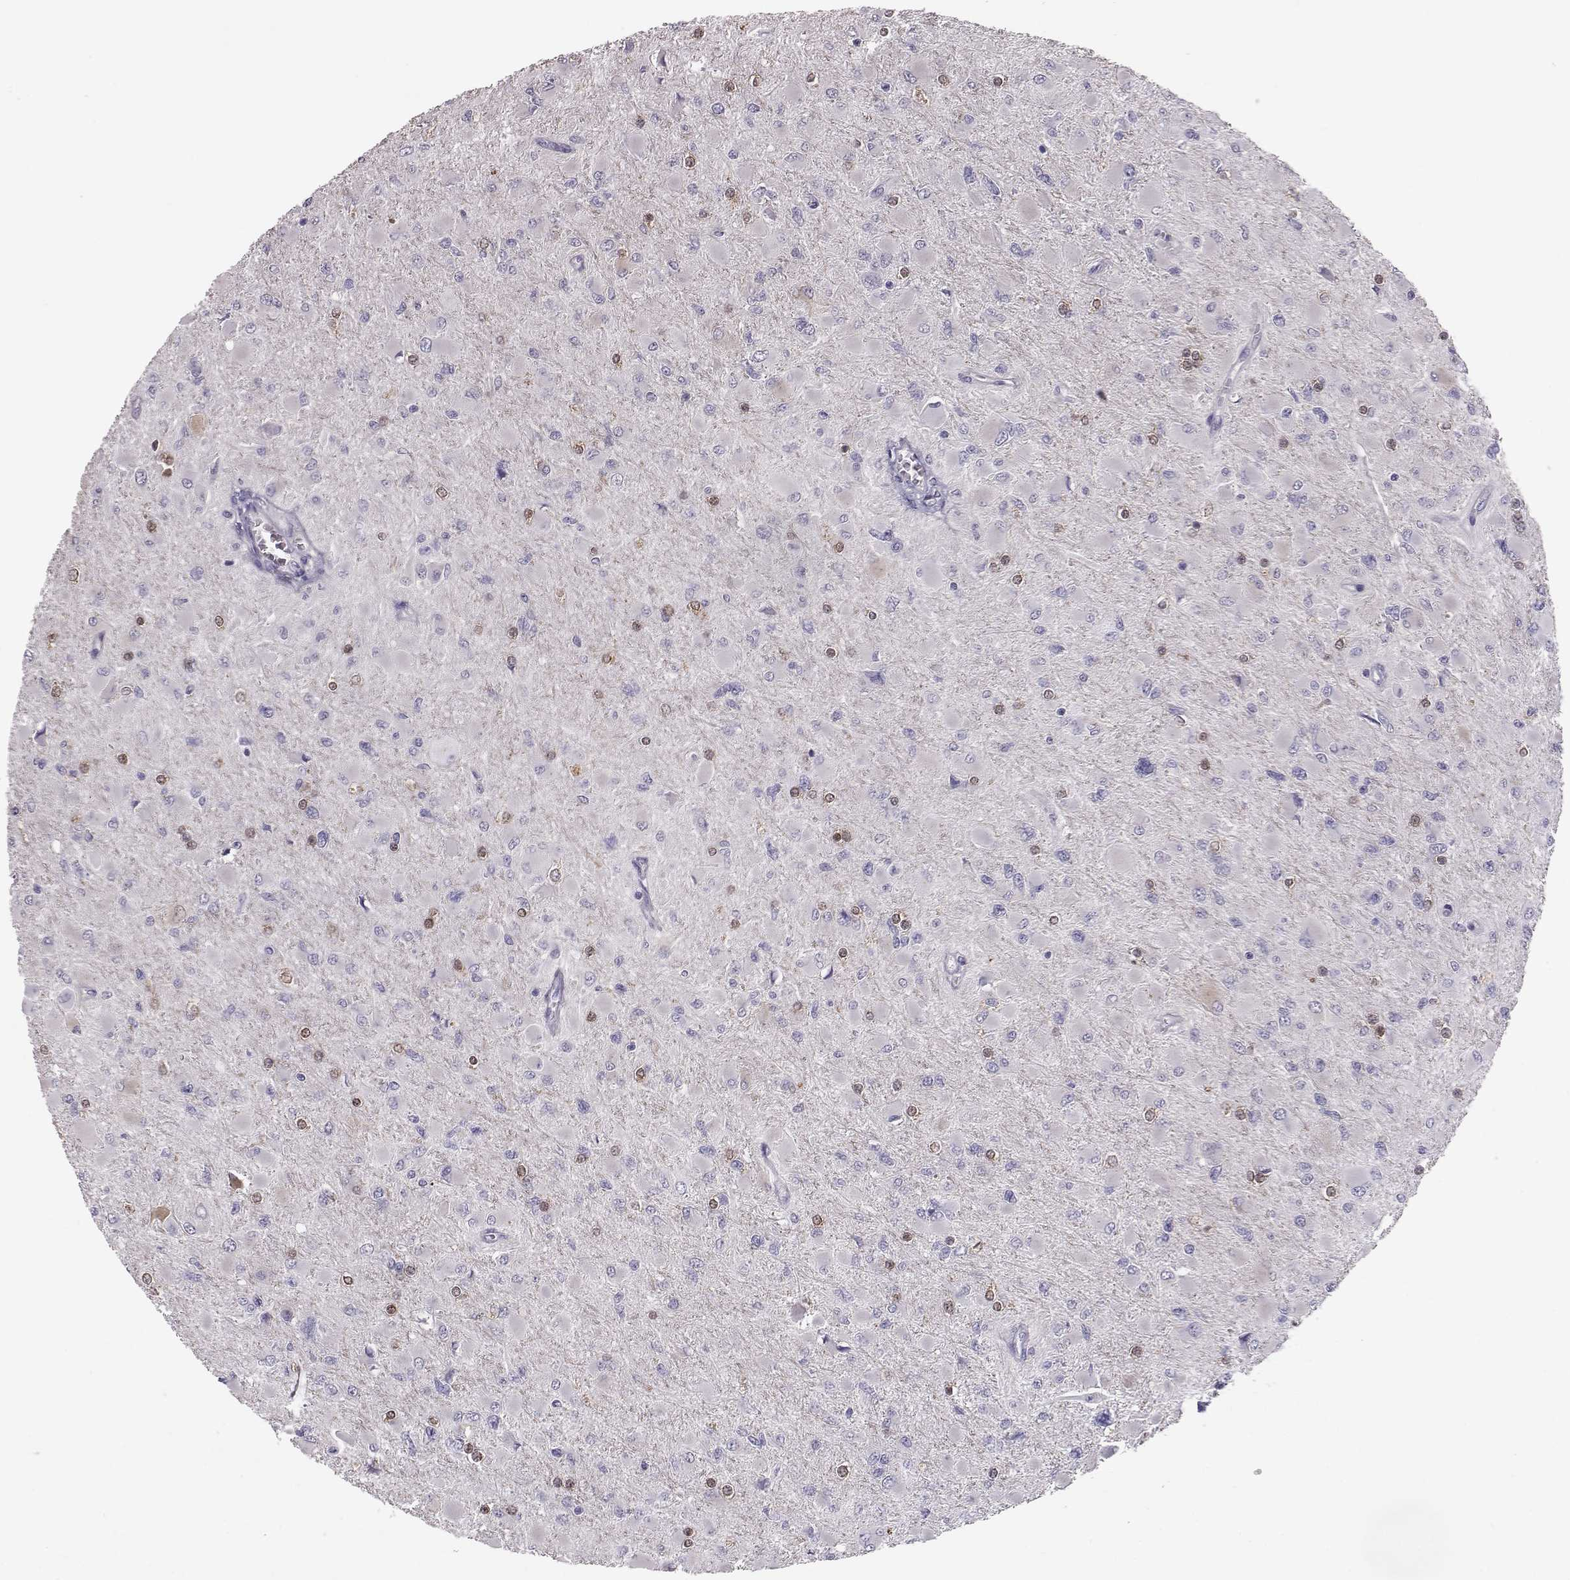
{"staining": {"intensity": "negative", "quantity": "none", "location": "none"}, "tissue": "glioma", "cell_type": "Tumor cells", "image_type": "cancer", "snomed": [{"axis": "morphology", "description": "Glioma, malignant, High grade"}, {"axis": "topography", "description": "Cerebral cortex"}], "caption": "Tumor cells are negative for brown protein staining in malignant glioma (high-grade). The staining was performed using DAB (3,3'-diaminobenzidine) to visualize the protein expression in brown, while the nuclei were stained in blue with hematoxylin (Magnification: 20x).", "gene": "ADGRG5", "patient": {"sex": "female", "age": 36}}